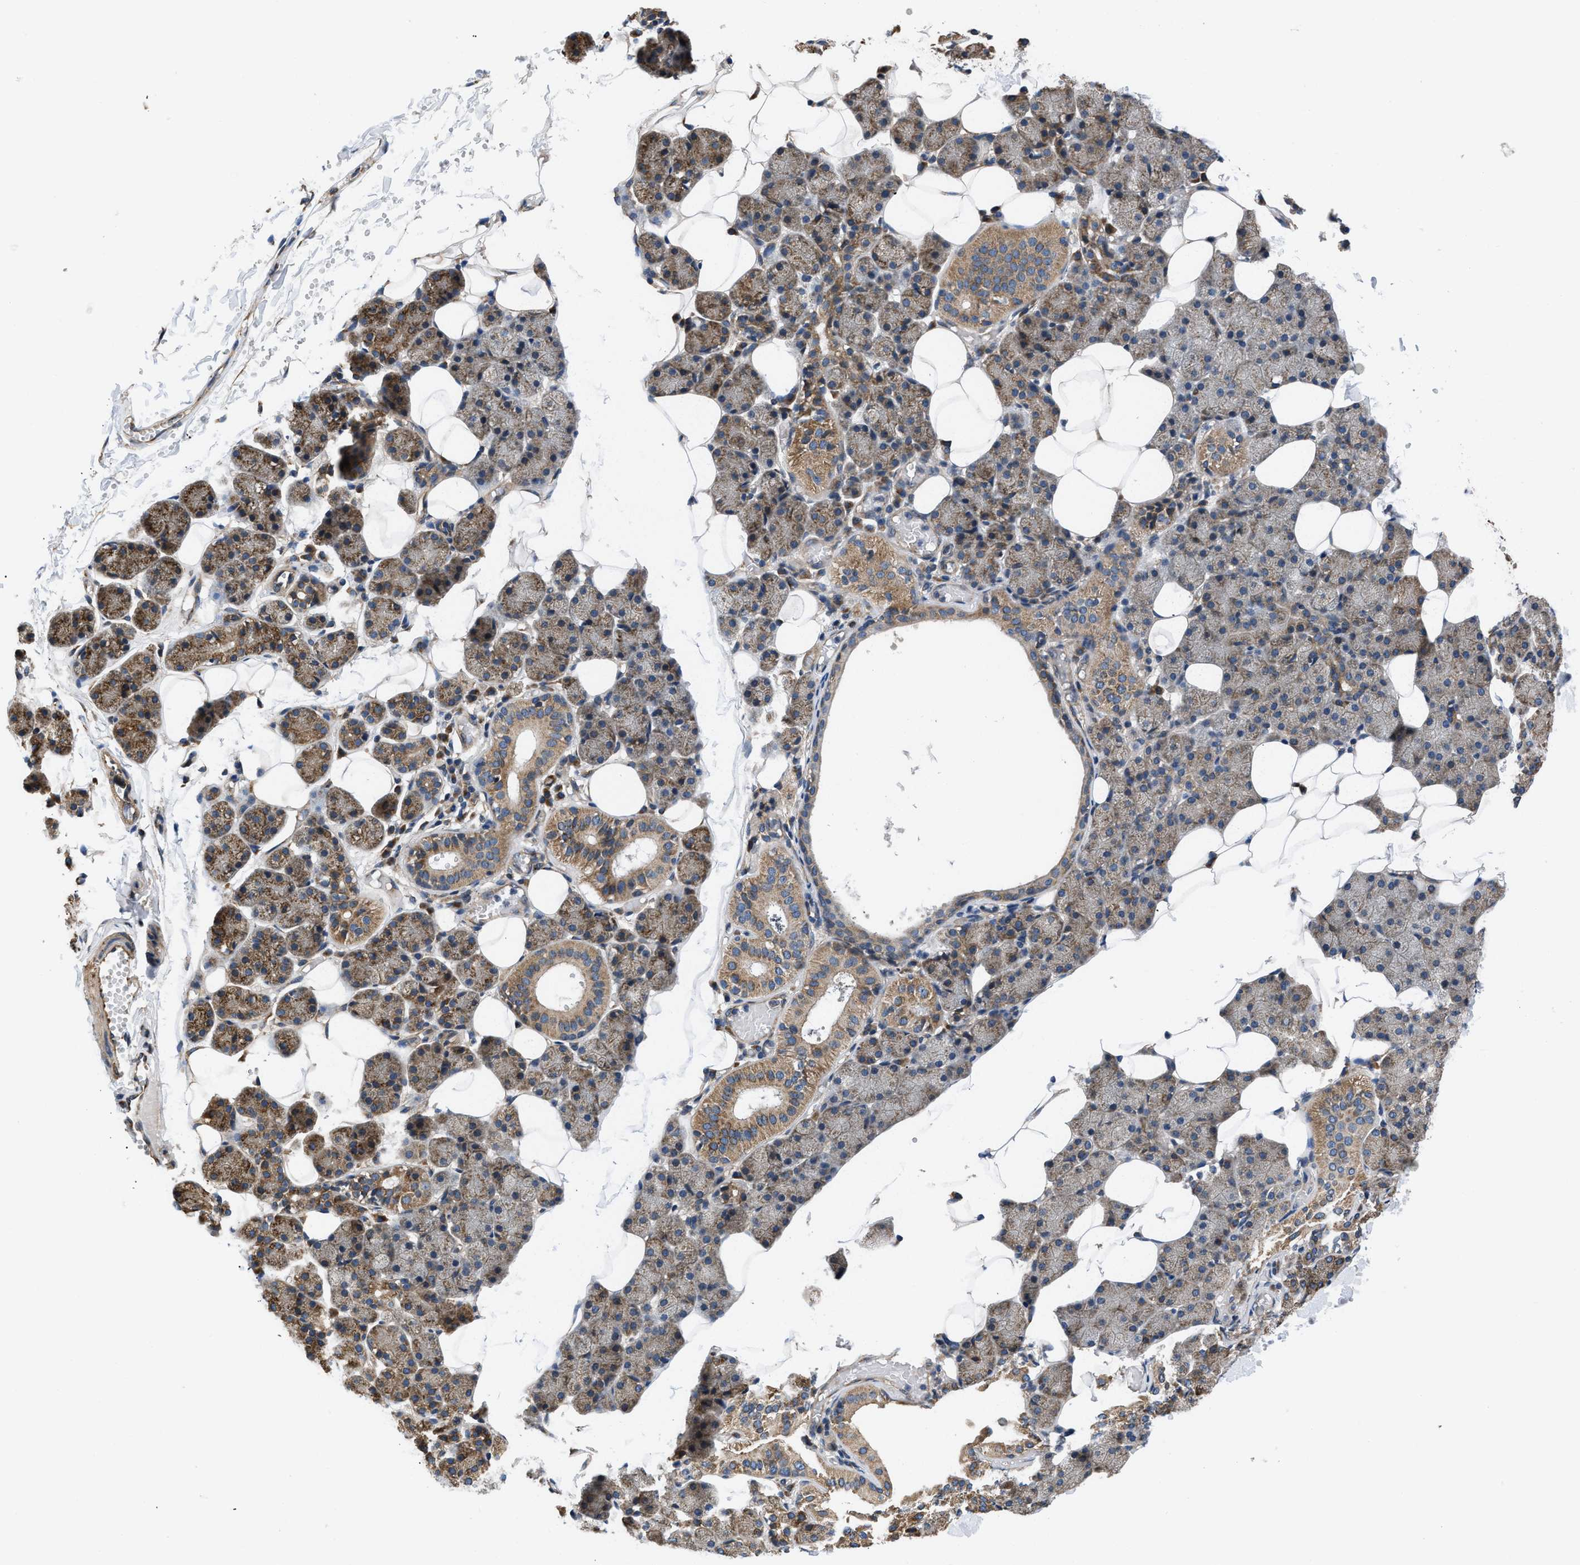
{"staining": {"intensity": "moderate", "quantity": ">75%", "location": "cytoplasmic/membranous"}, "tissue": "salivary gland", "cell_type": "Glandular cells", "image_type": "normal", "snomed": [{"axis": "morphology", "description": "Normal tissue, NOS"}, {"axis": "topography", "description": "Salivary gland"}], "caption": "There is medium levels of moderate cytoplasmic/membranous expression in glandular cells of normal salivary gland, as demonstrated by immunohistochemical staining (brown color).", "gene": "CEP128", "patient": {"sex": "female", "age": 33}}